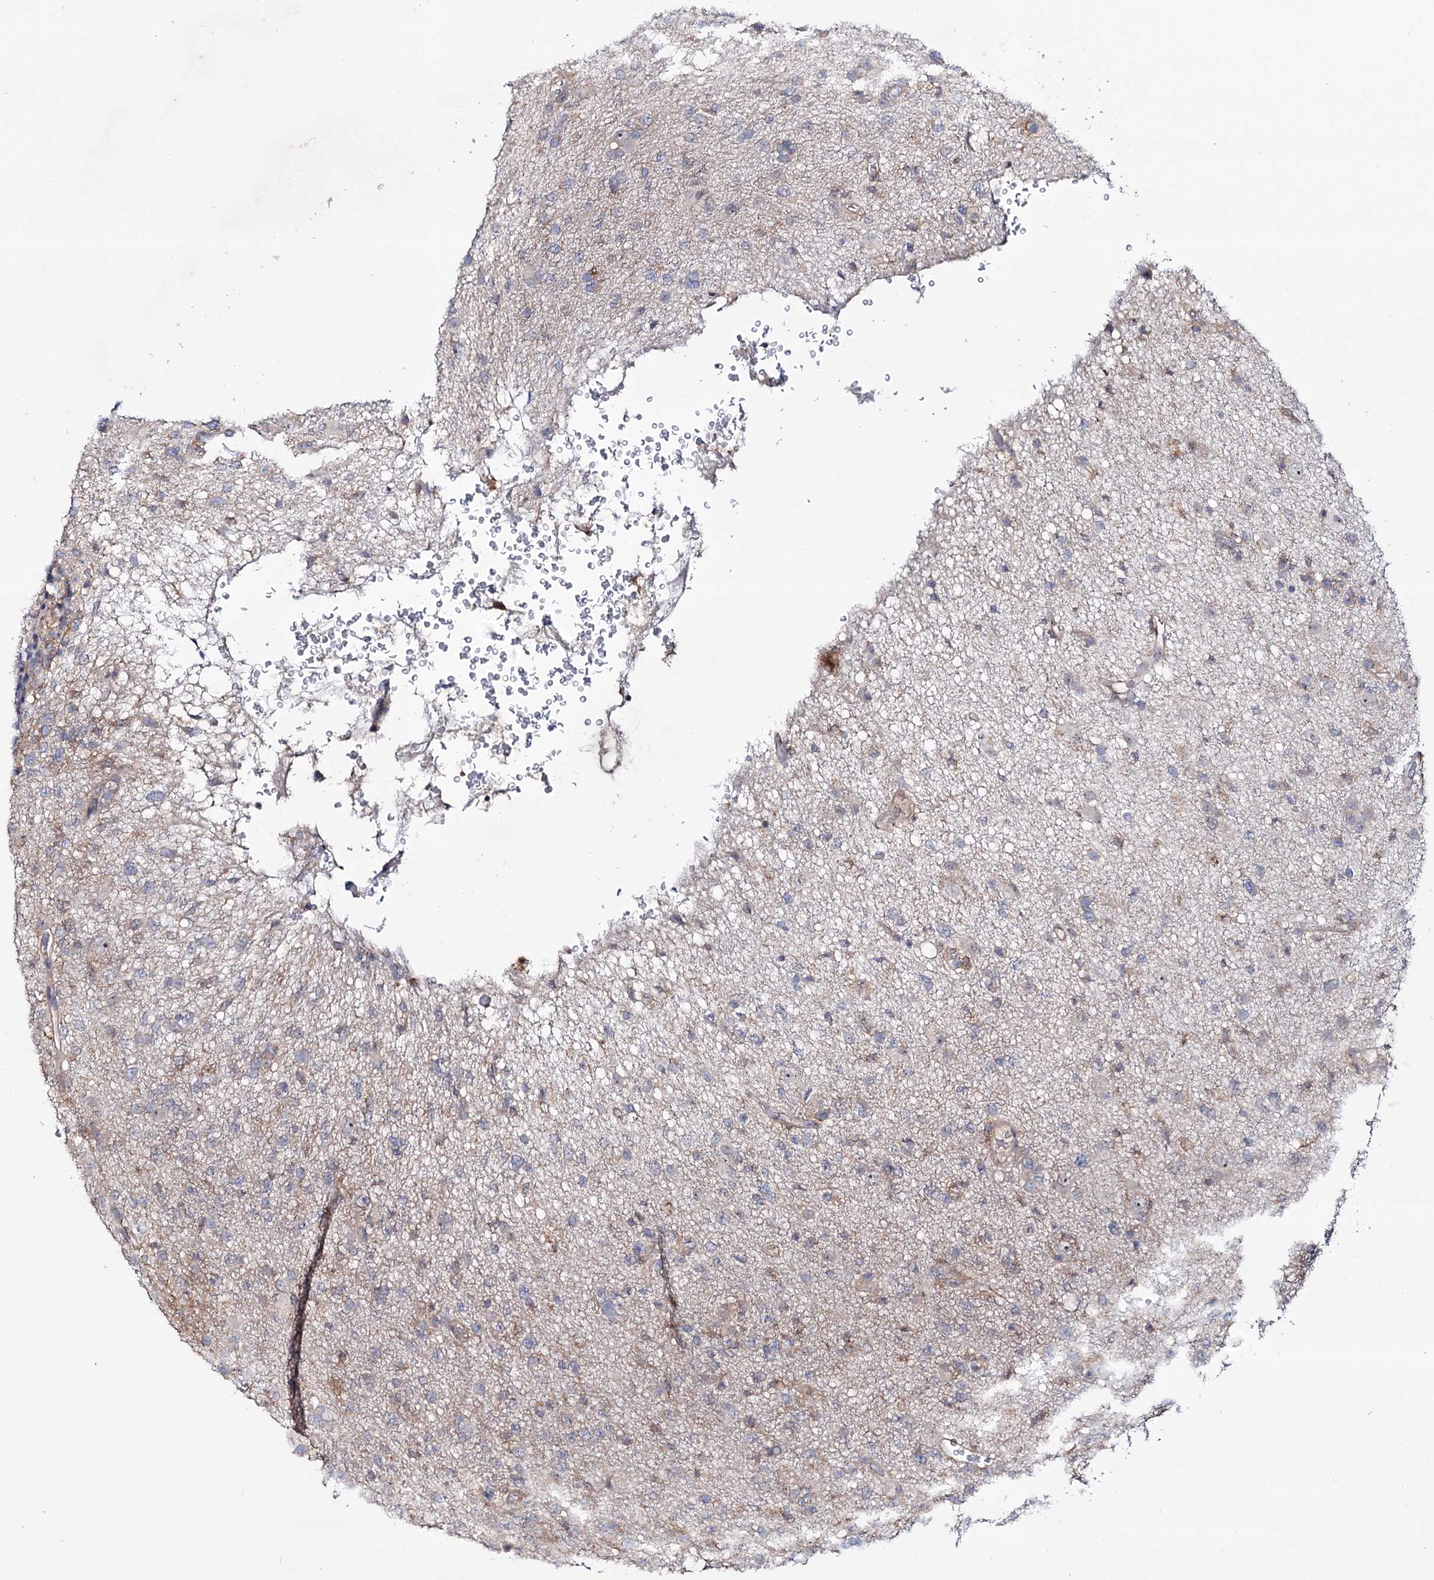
{"staining": {"intensity": "weak", "quantity": "<25%", "location": "cytoplasmic/membranous"}, "tissue": "glioma", "cell_type": "Tumor cells", "image_type": "cancer", "snomed": [{"axis": "morphology", "description": "Glioma, malignant, High grade"}, {"axis": "topography", "description": "Brain"}], "caption": "The image reveals no staining of tumor cells in malignant high-grade glioma.", "gene": "SEC24A", "patient": {"sex": "female", "age": 57}}